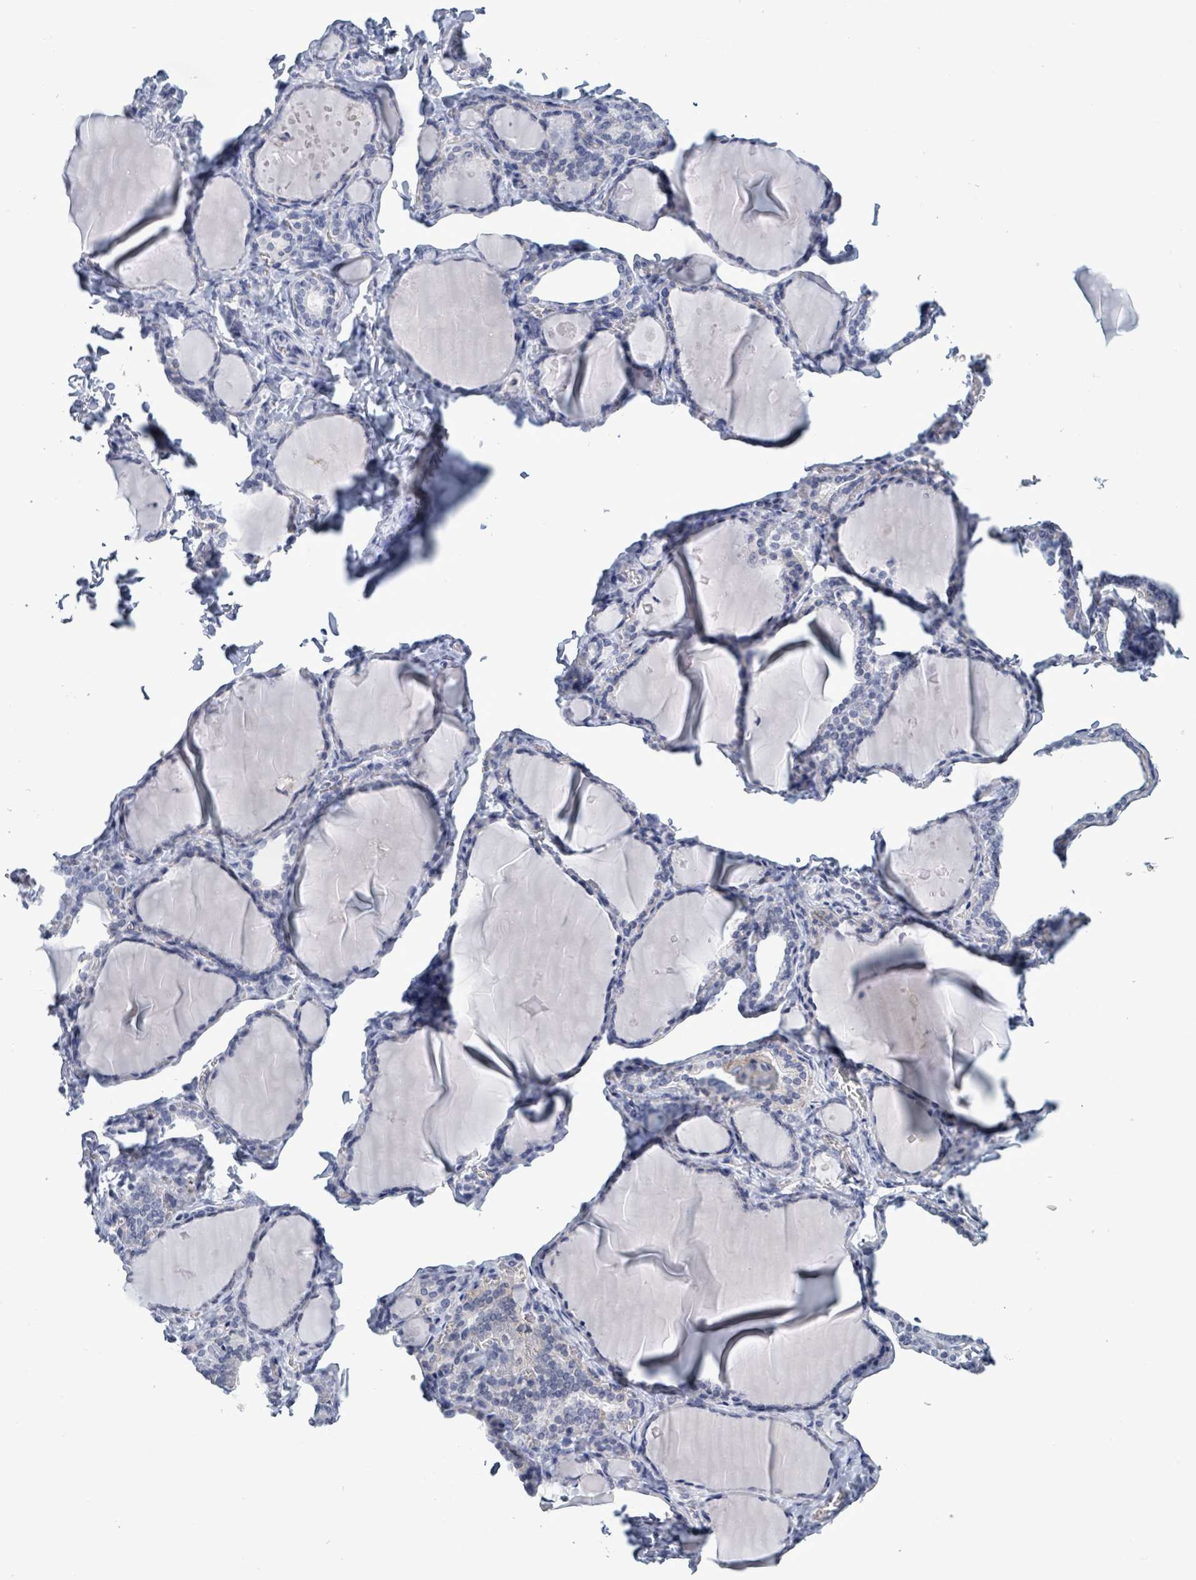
{"staining": {"intensity": "negative", "quantity": "none", "location": "none"}, "tissue": "thyroid gland", "cell_type": "Glandular cells", "image_type": "normal", "snomed": [{"axis": "morphology", "description": "Normal tissue, NOS"}, {"axis": "topography", "description": "Thyroid gland"}], "caption": "Normal thyroid gland was stained to show a protein in brown. There is no significant staining in glandular cells.", "gene": "BSG", "patient": {"sex": "female", "age": 42}}